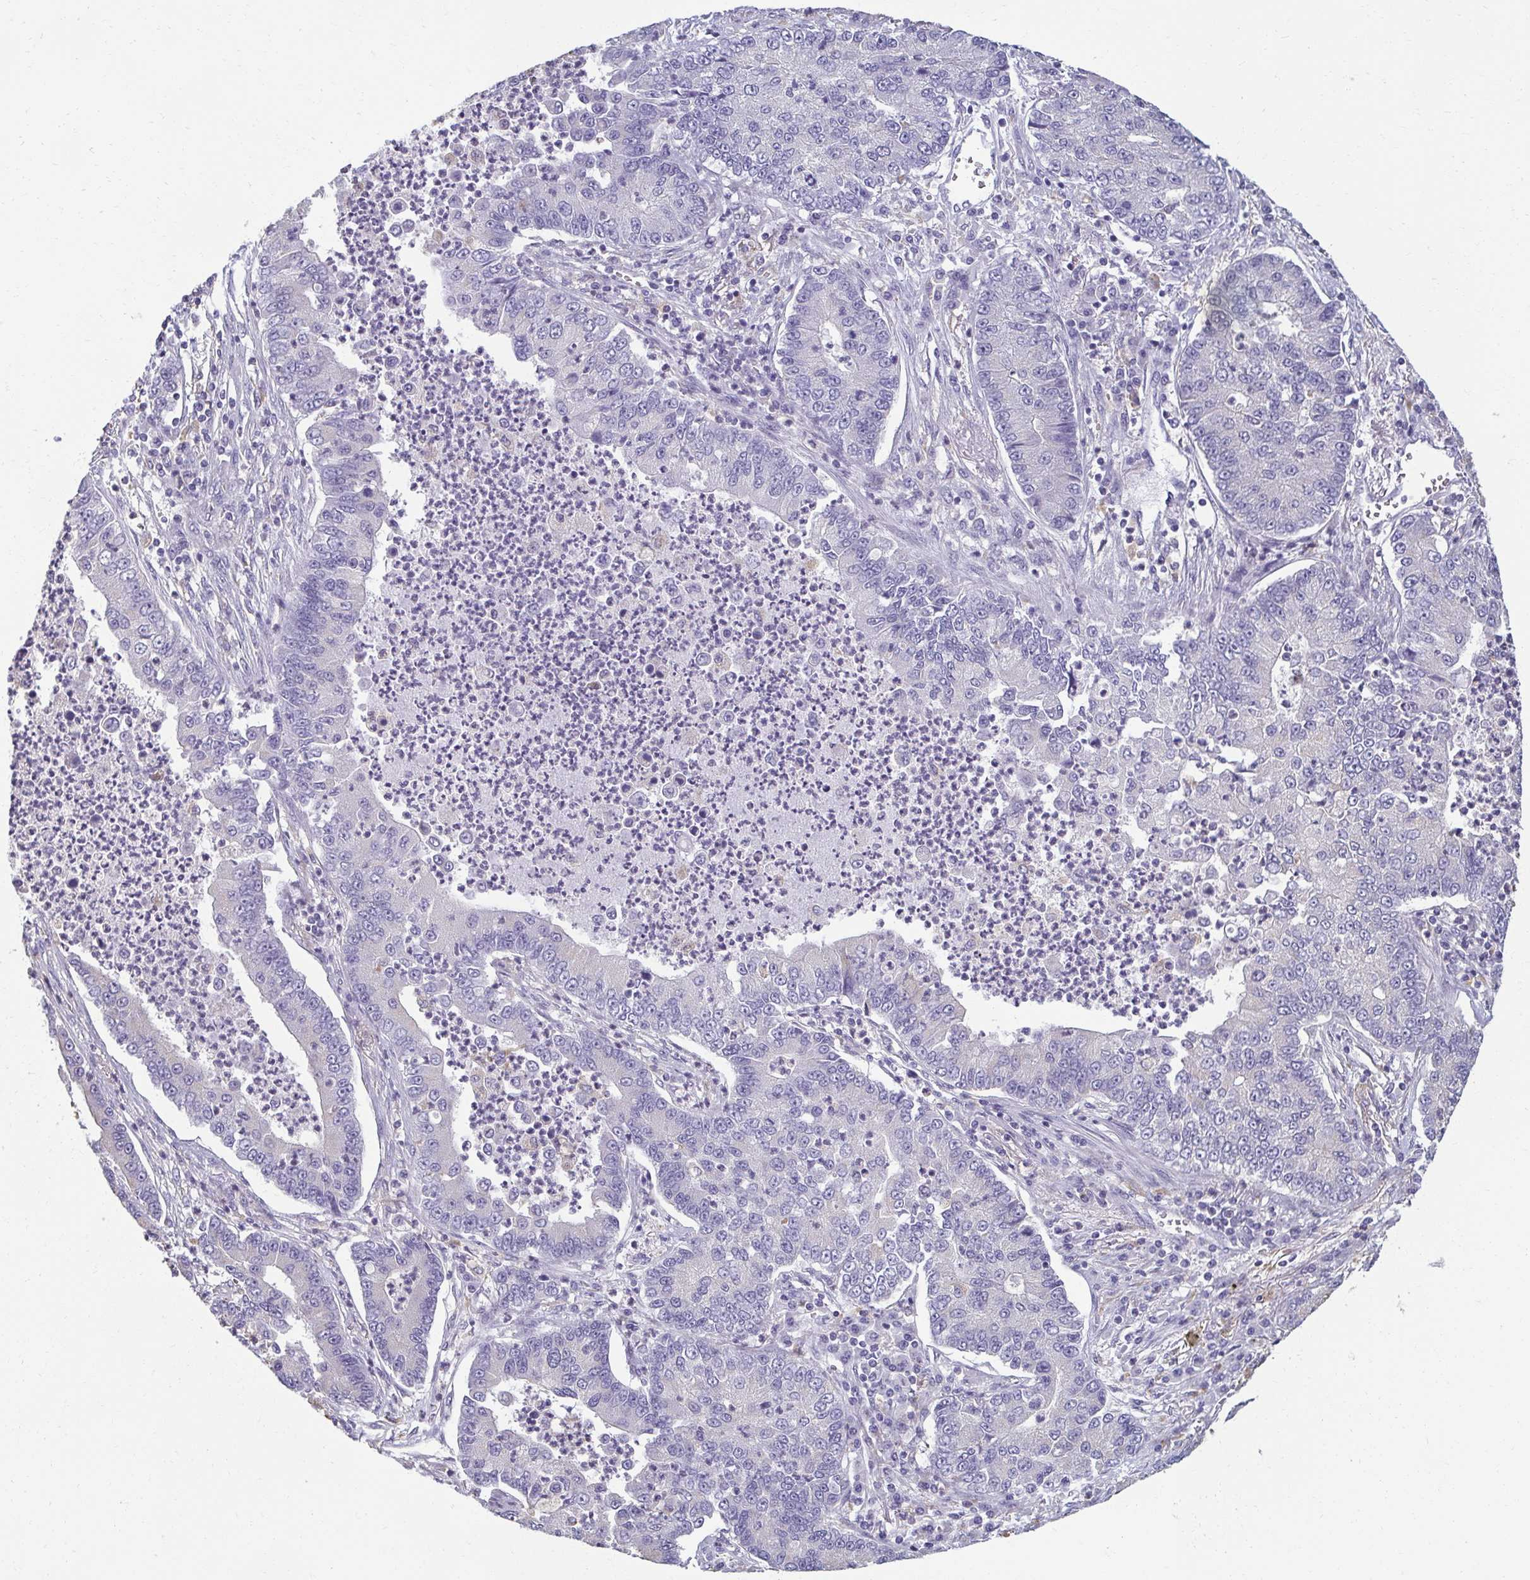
{"staining": {"intensity": "negative", "quantity": "none", "location": "none"}, "tissue": "lung cancer", "cell_type": "Tumor cells", "image_type": "cancer", "snomed": [{"axis": "morphology", "description": "Adenocarcinoma, NOS"}, {"axis": "topography", "description": "Lung"}], "caption": "There is no significant expression in tumor cells of lung adenocarcinoma. (Stains: DAB immunohistochemistry with hematoxylin counter stain, Microscopy: brightfield microscopy at high magnification).", "gene": "PDE2A", "patient": {"sex": "female", "age": 57}}